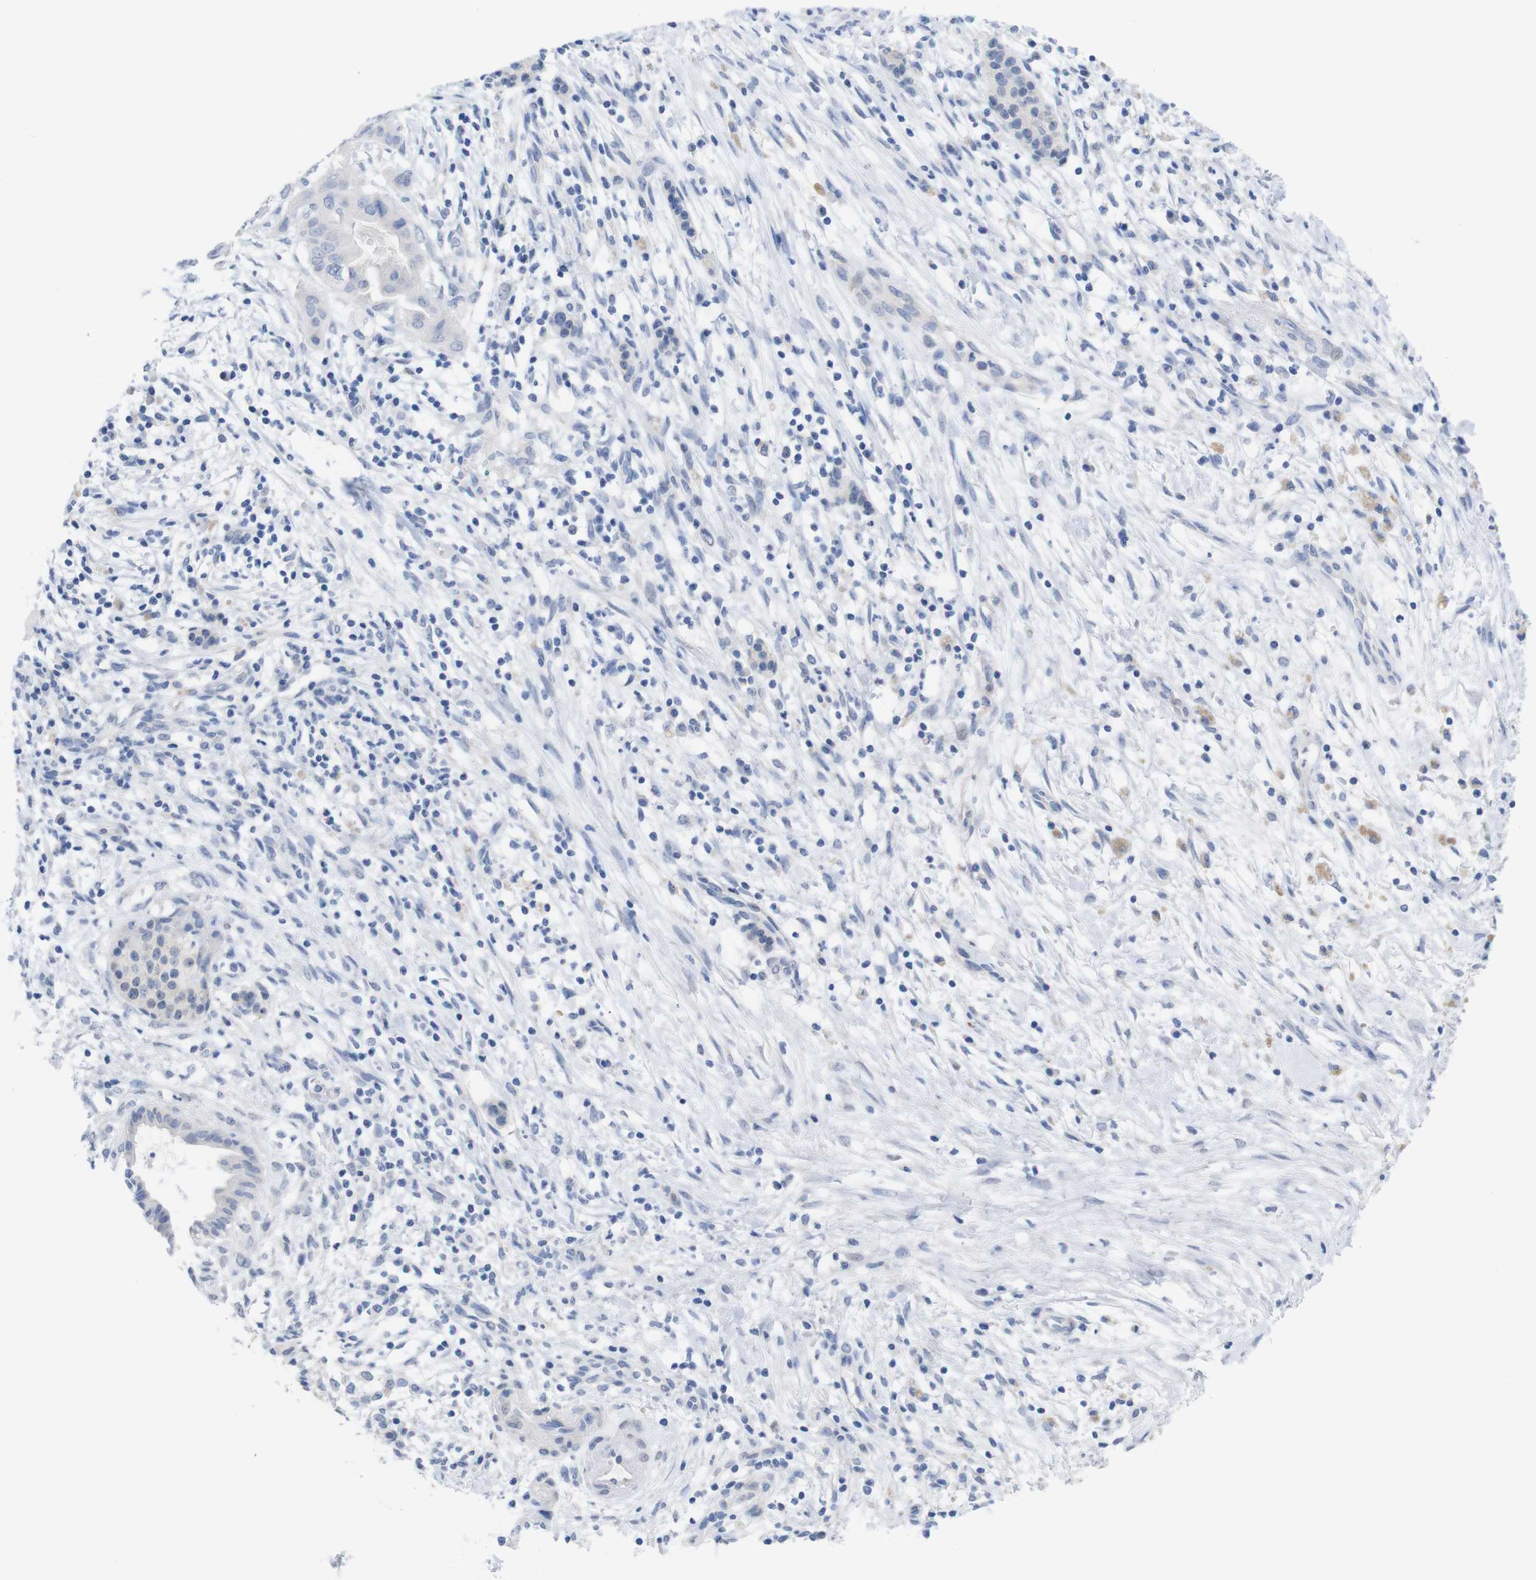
{"staining": {"intensity": "negative", "quantity": "none", "location": "none"}, "tissue": "pancreatic cancer", "cell_type": "Tumor cells", "image_type": "cancer", "snomed": [{"axis": "morphology", "description": "Adenocarcinoma, NOS"}, {"axis": "topography", "description": "Pancreas"}], "caption": "IHC of human pancreatic cancer shows no staining in tumor cells. (Brightfield microscopy of DAB (3,3'-diaminobenzidine) immunohistochemistry (IHC) at high magnification).", "gene": "PNMA1", "patient": {"sex": "female", "age": 75}}